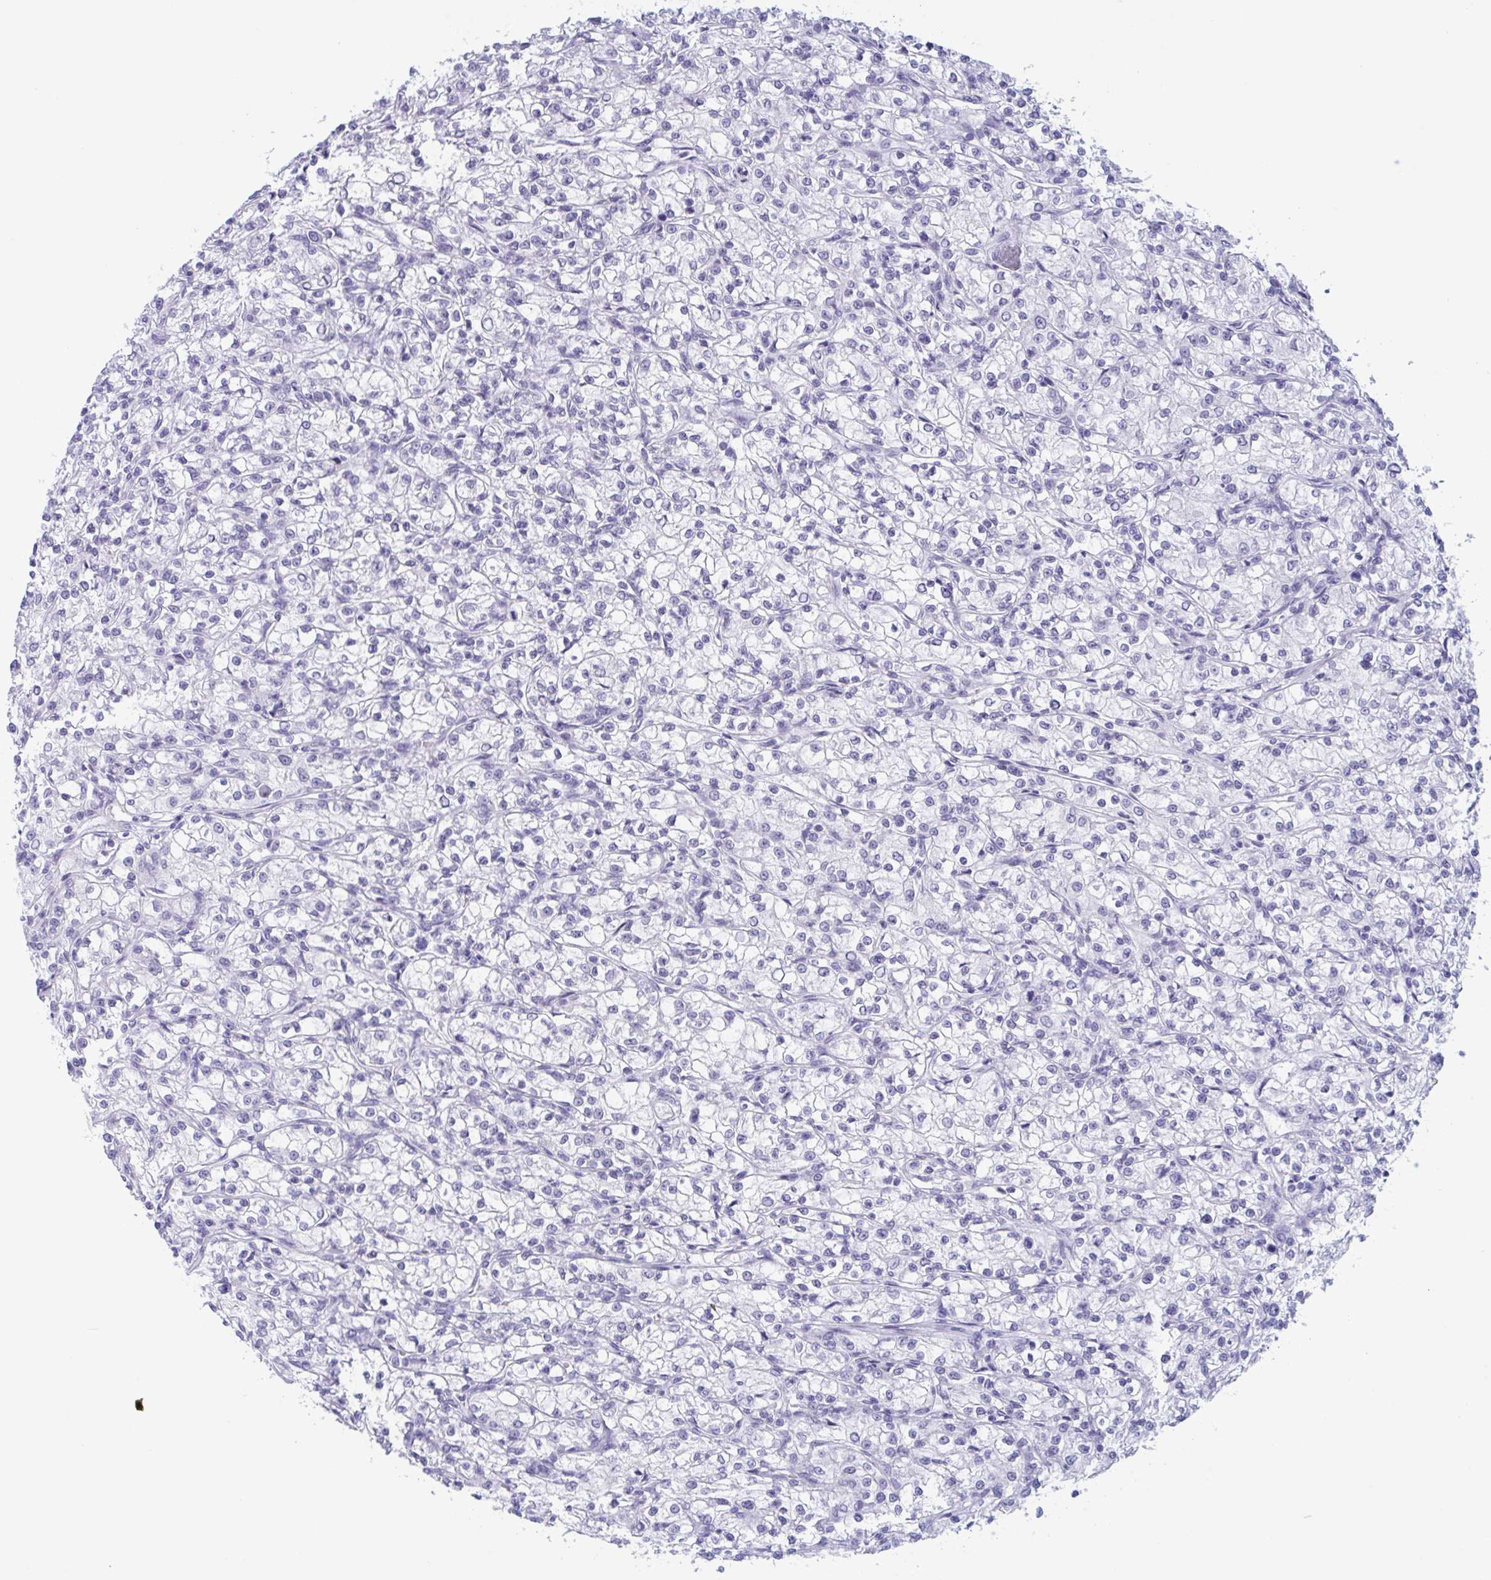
{"staining": {"intensity": "negative", "quantity": "none", "location": "none"}, "tissue": "renal cancer", "cell_type": "Tumor cells", "image_type": "cancer", "snomed": [{"axis": "morphology", "description": "Adenocarcinoma, NOS"}, {"axis": "topography", "description": "Kidney"}], "caption": "Immunohistochemistry of renal cancer shows no staining in tumor cells.", "gene": "CDX4", "patient": {"sex": "female", "age": 59}}